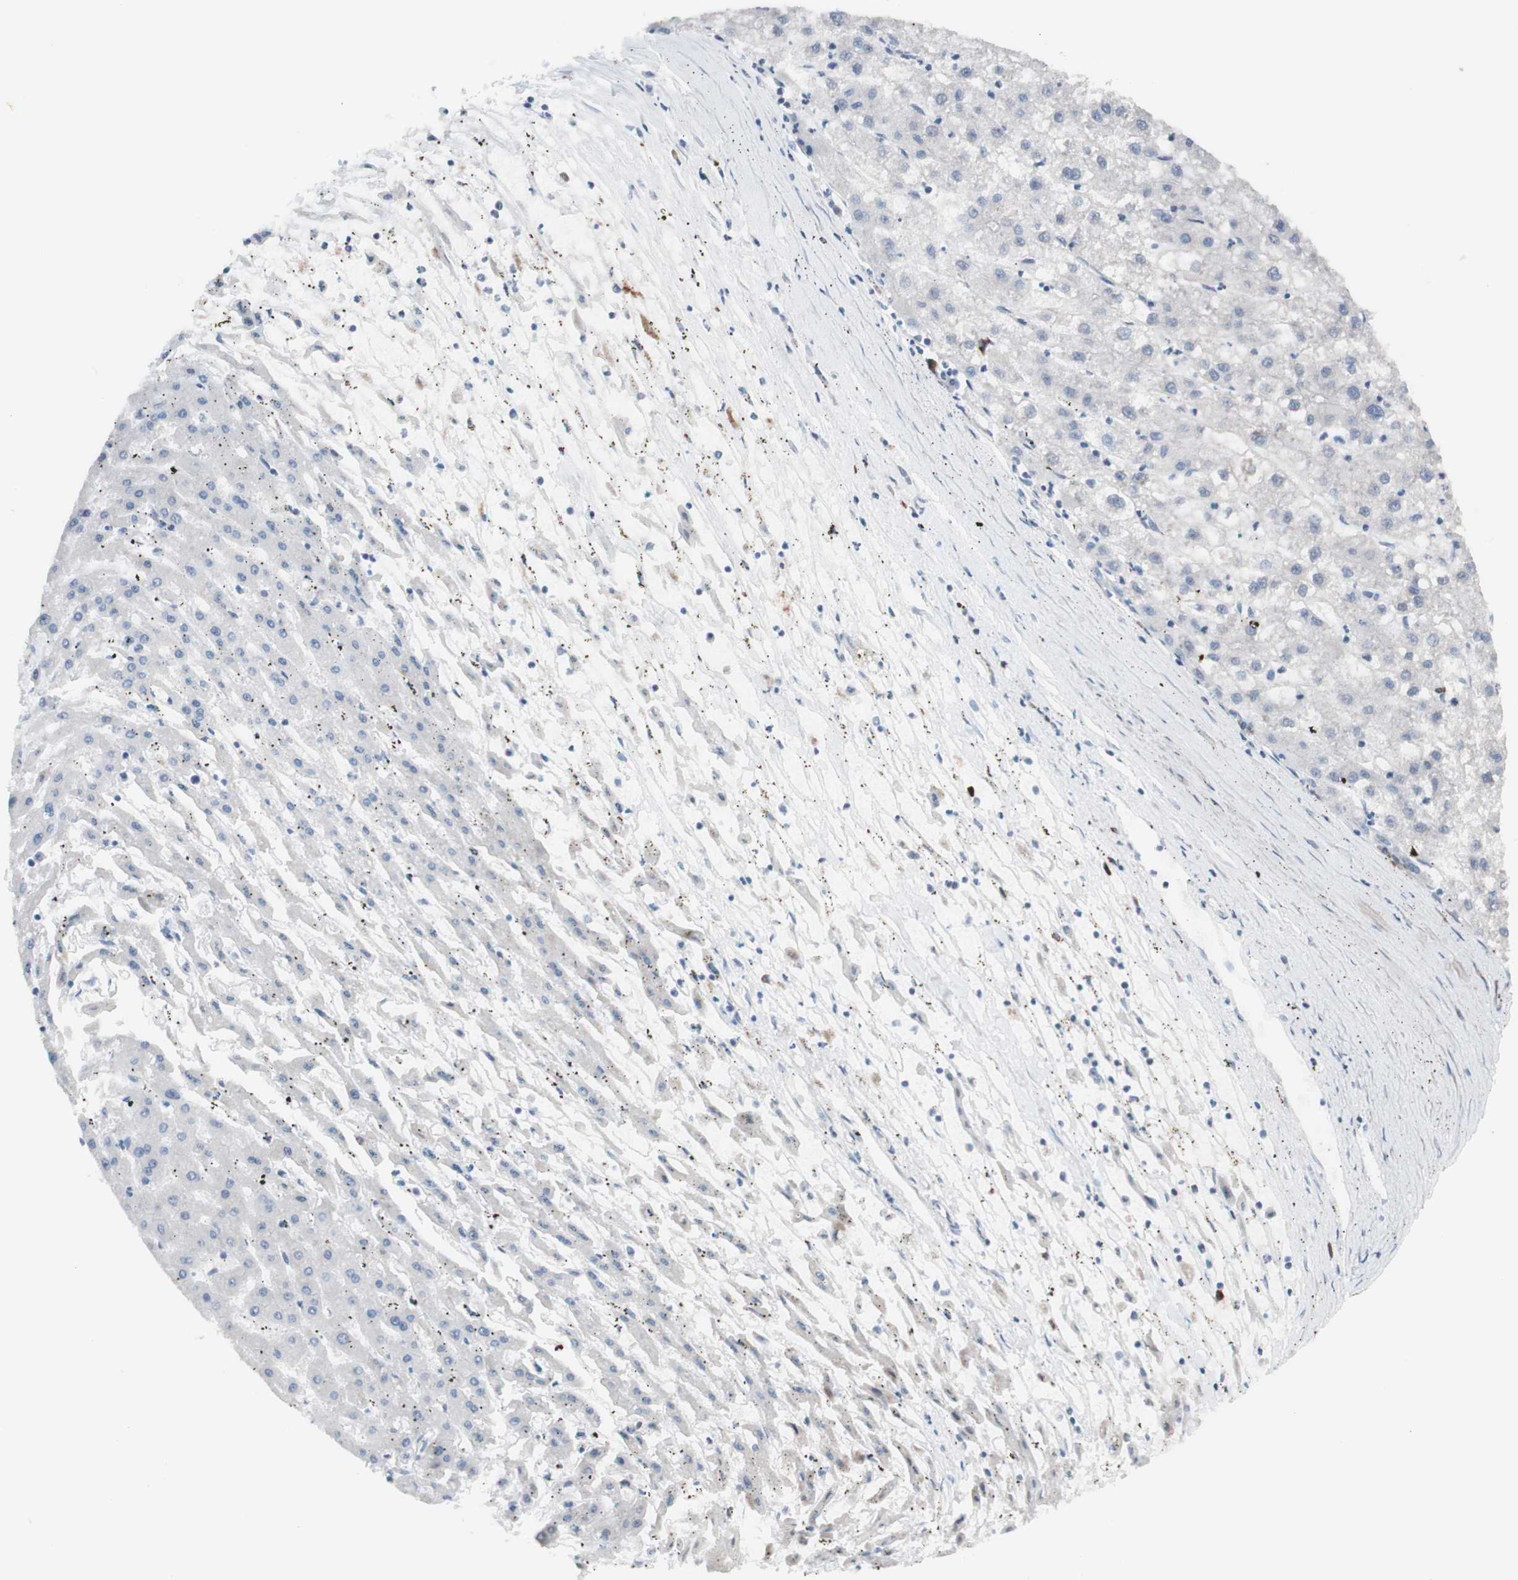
{"staining": {"intensity": "negative", "quantity": "none", "location": "none"}, "tissue": "liver cancer", "cell_type": "Tumor cells", "image_type": "cancer", "snomed": [{"axis": "morphology", "description": "Carcinoma, Hepatocellular, NOS"}, {"axis": "topography", "description": "Liver"}], "caption": "High magnification brightfield microscopy of liver cancer (hepatocellular carcinoma) stained with DAB (brown) and counterstained with hematoxylin (blue): tumor cells show no significant staining.", "gene": "PHTF2", "patient": {"sex": "male", "age": 72}}